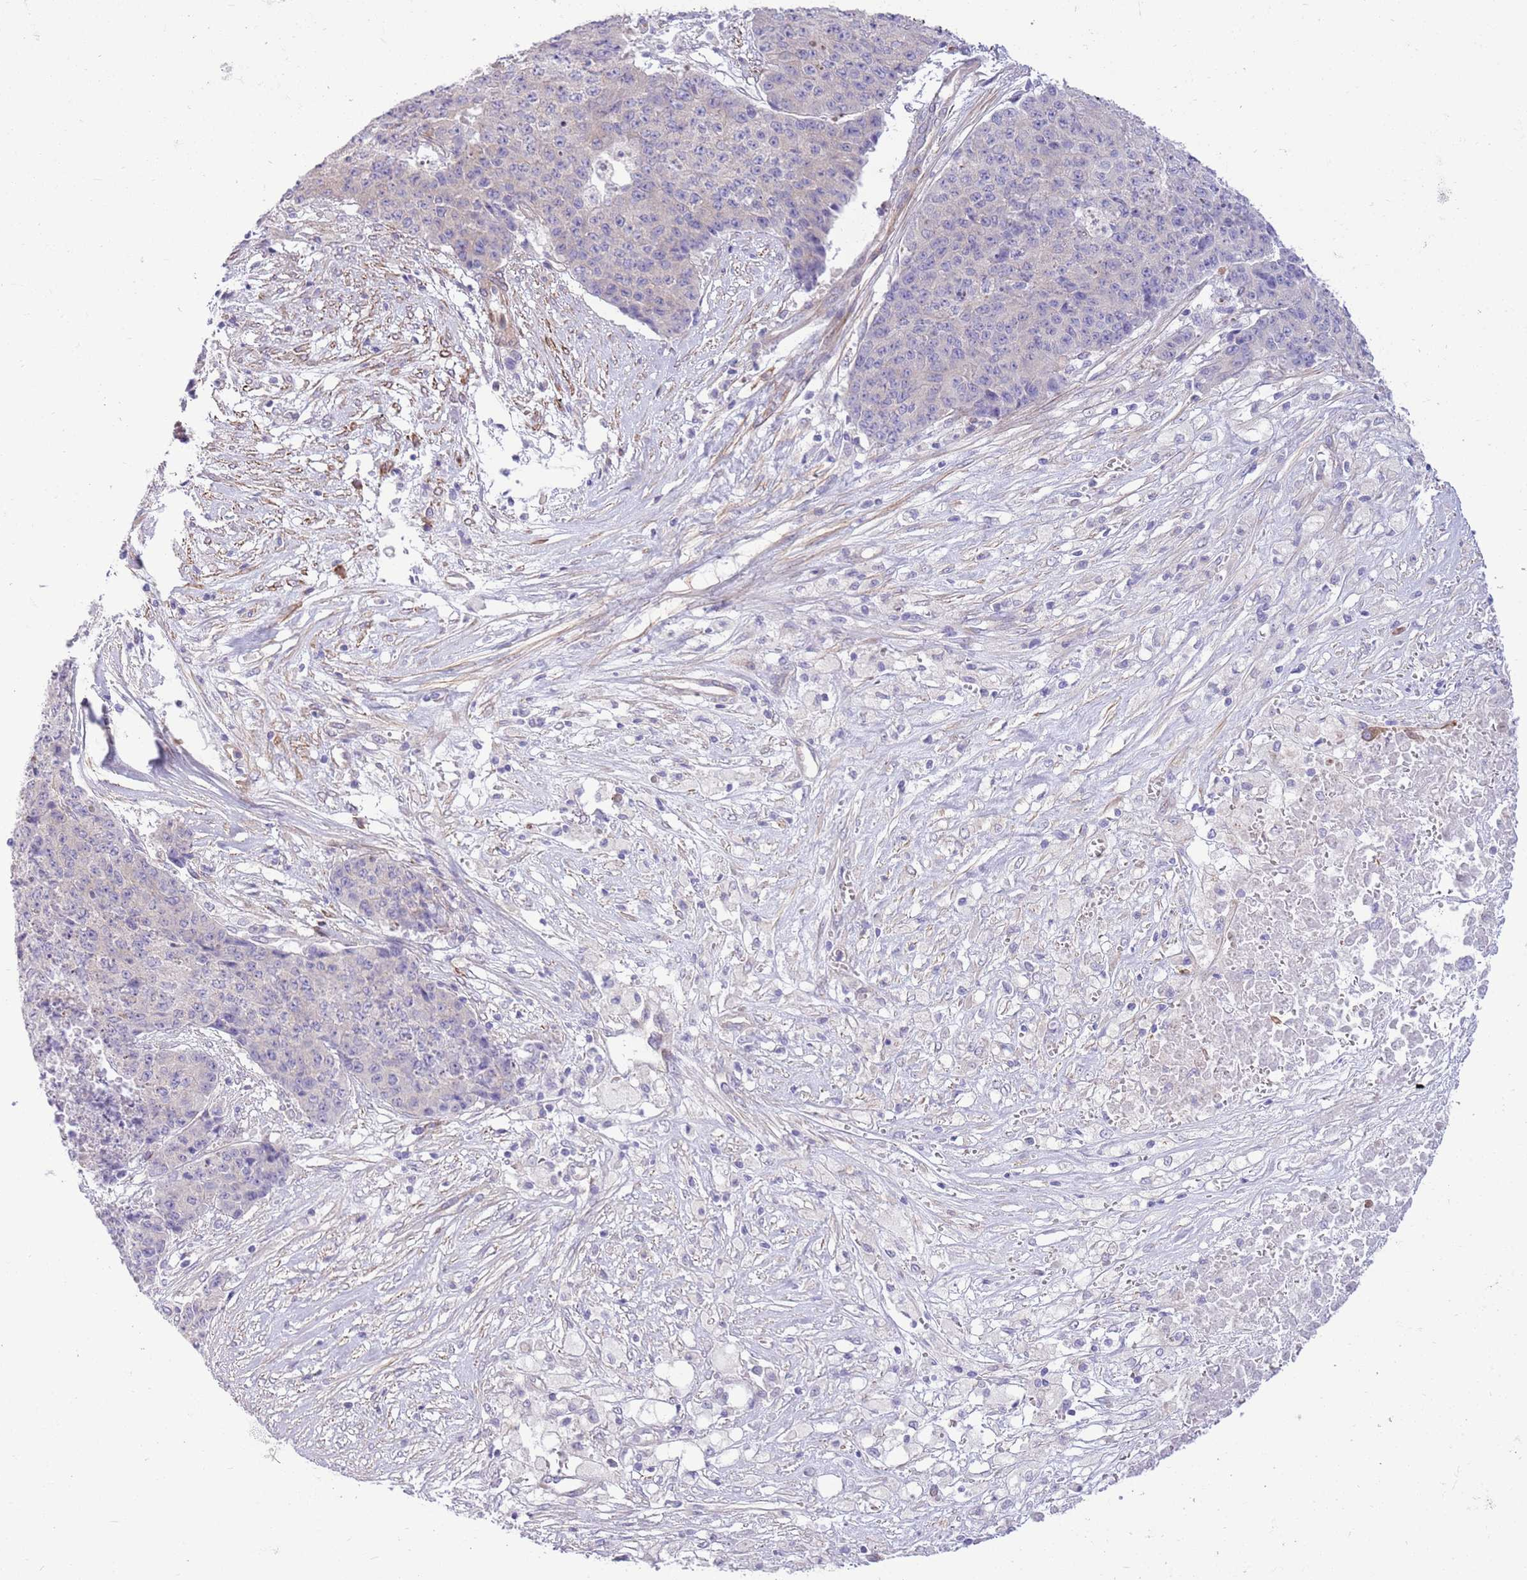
{"staining": {"intensity": "negative", "quantity": "none", "location": "none"}, "tissue": "ovarian cancer", "cell_type": "Tumor cells", "image_type": "cancer", "snomed": [{"axis": "morphology", "description": "Carcinoma, endometroid"}, {"axis": "topography", "description": "Ovary"}], "caption": "Photomicrograph shows no significant protein positivity in tumor cells of ovarian cancer (endometroid carcinoma).", "gene": "ZC4H2", "patient": {"sex": "female", "age": 42}}